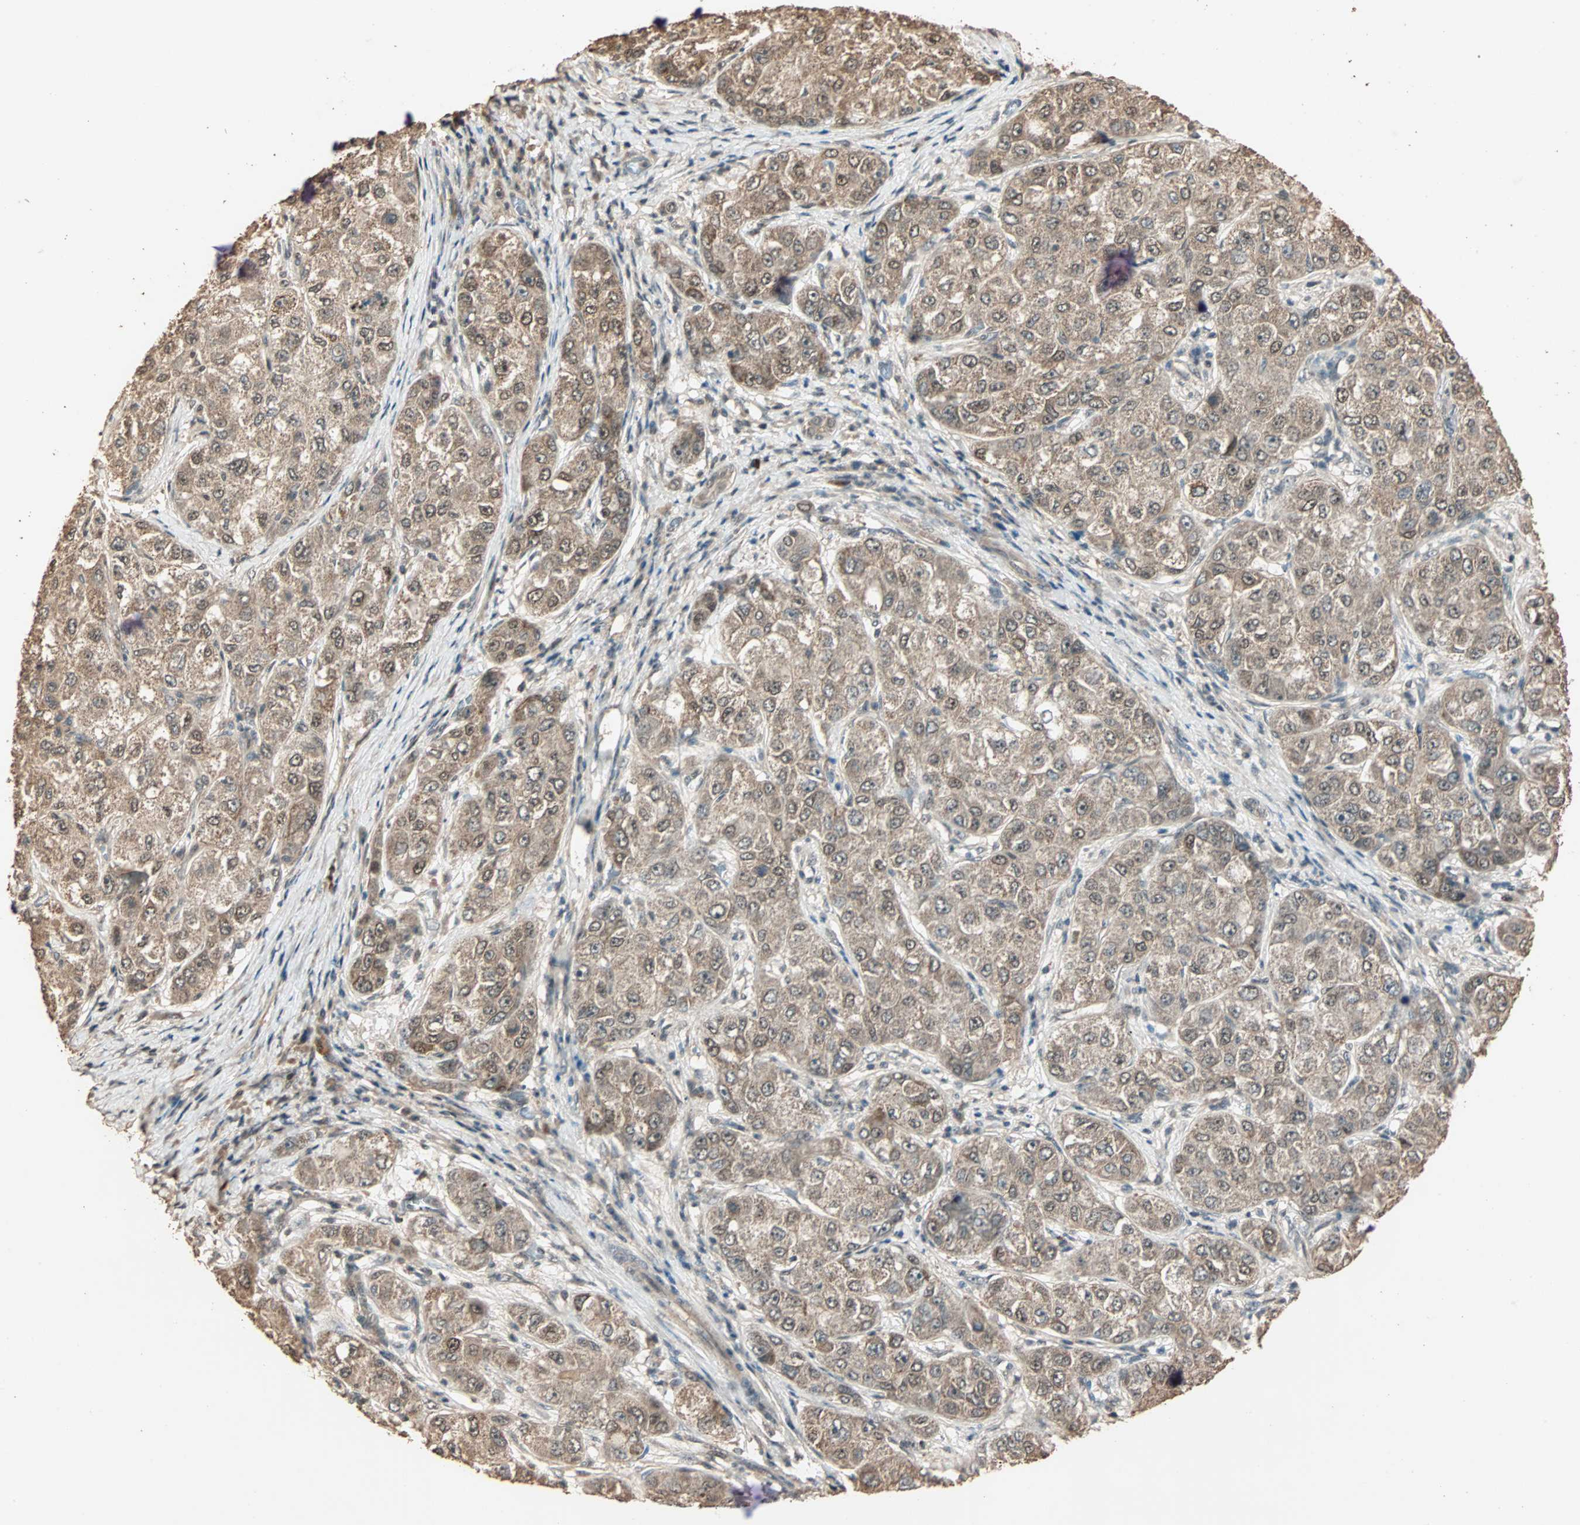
{"staining": {"intensity": "moderate", "quantity": ">75%", "location": "cytoplasmic/membranous,nuclear"}, "tissue": "liver cancer", "cell_type": "Tumor cells", "image_type": "cancer", "snomed": [{"axis": "morphology", "description": "Carcinoma, Hepatocellular, NOS"}, {"axis": "topography", "description": "Liver"}], "caption": "Protein expression analysis of liver cancer (hepatocellular carcinoma) shows moderate cytoplasmic/membranous and nuclear positivity in approximately >75% of tumor cells.", "gene": "ZBTB33", "patient": {"sex": "male", "age": 80}}